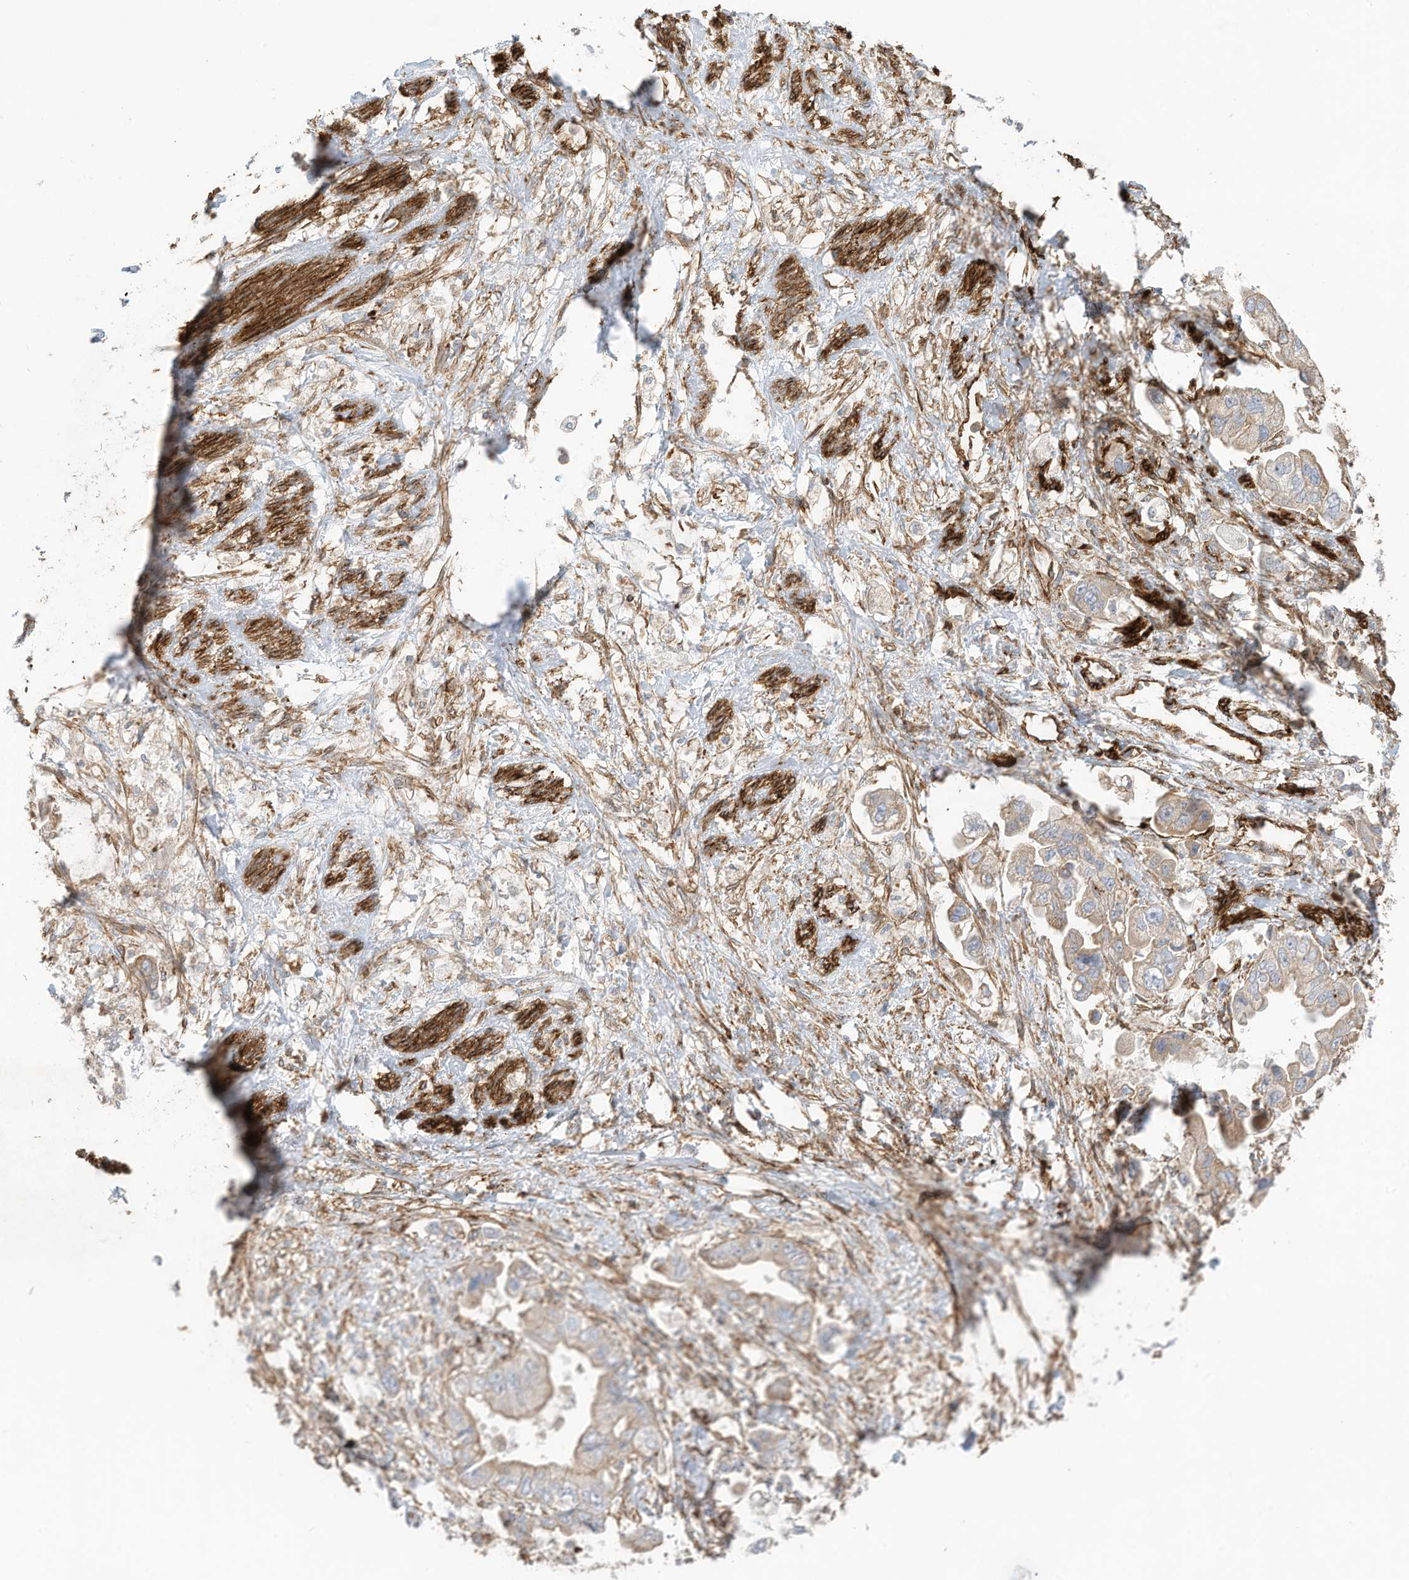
{"staining": {"intensity": "weak", "quantity": ">75%", "location": "cytoplasmic/membranous"}, "tissue": "stomach cancer", "cell_type": "Tumor cells", "image_type": "cancer", "snomed": [{"axis": "morphology", "description": "Adenocarcinoma, NOS"}, {"axis": "topography", "description": "Stomach"}], "caption": "The image displays a brown stain indicating the presence of a protein in the cytoplasmic/membranous of tumor cells in stomach adenocarcinoma.", "gene": "ABCB7", "patient": {"sex": "male", "age": 62}}